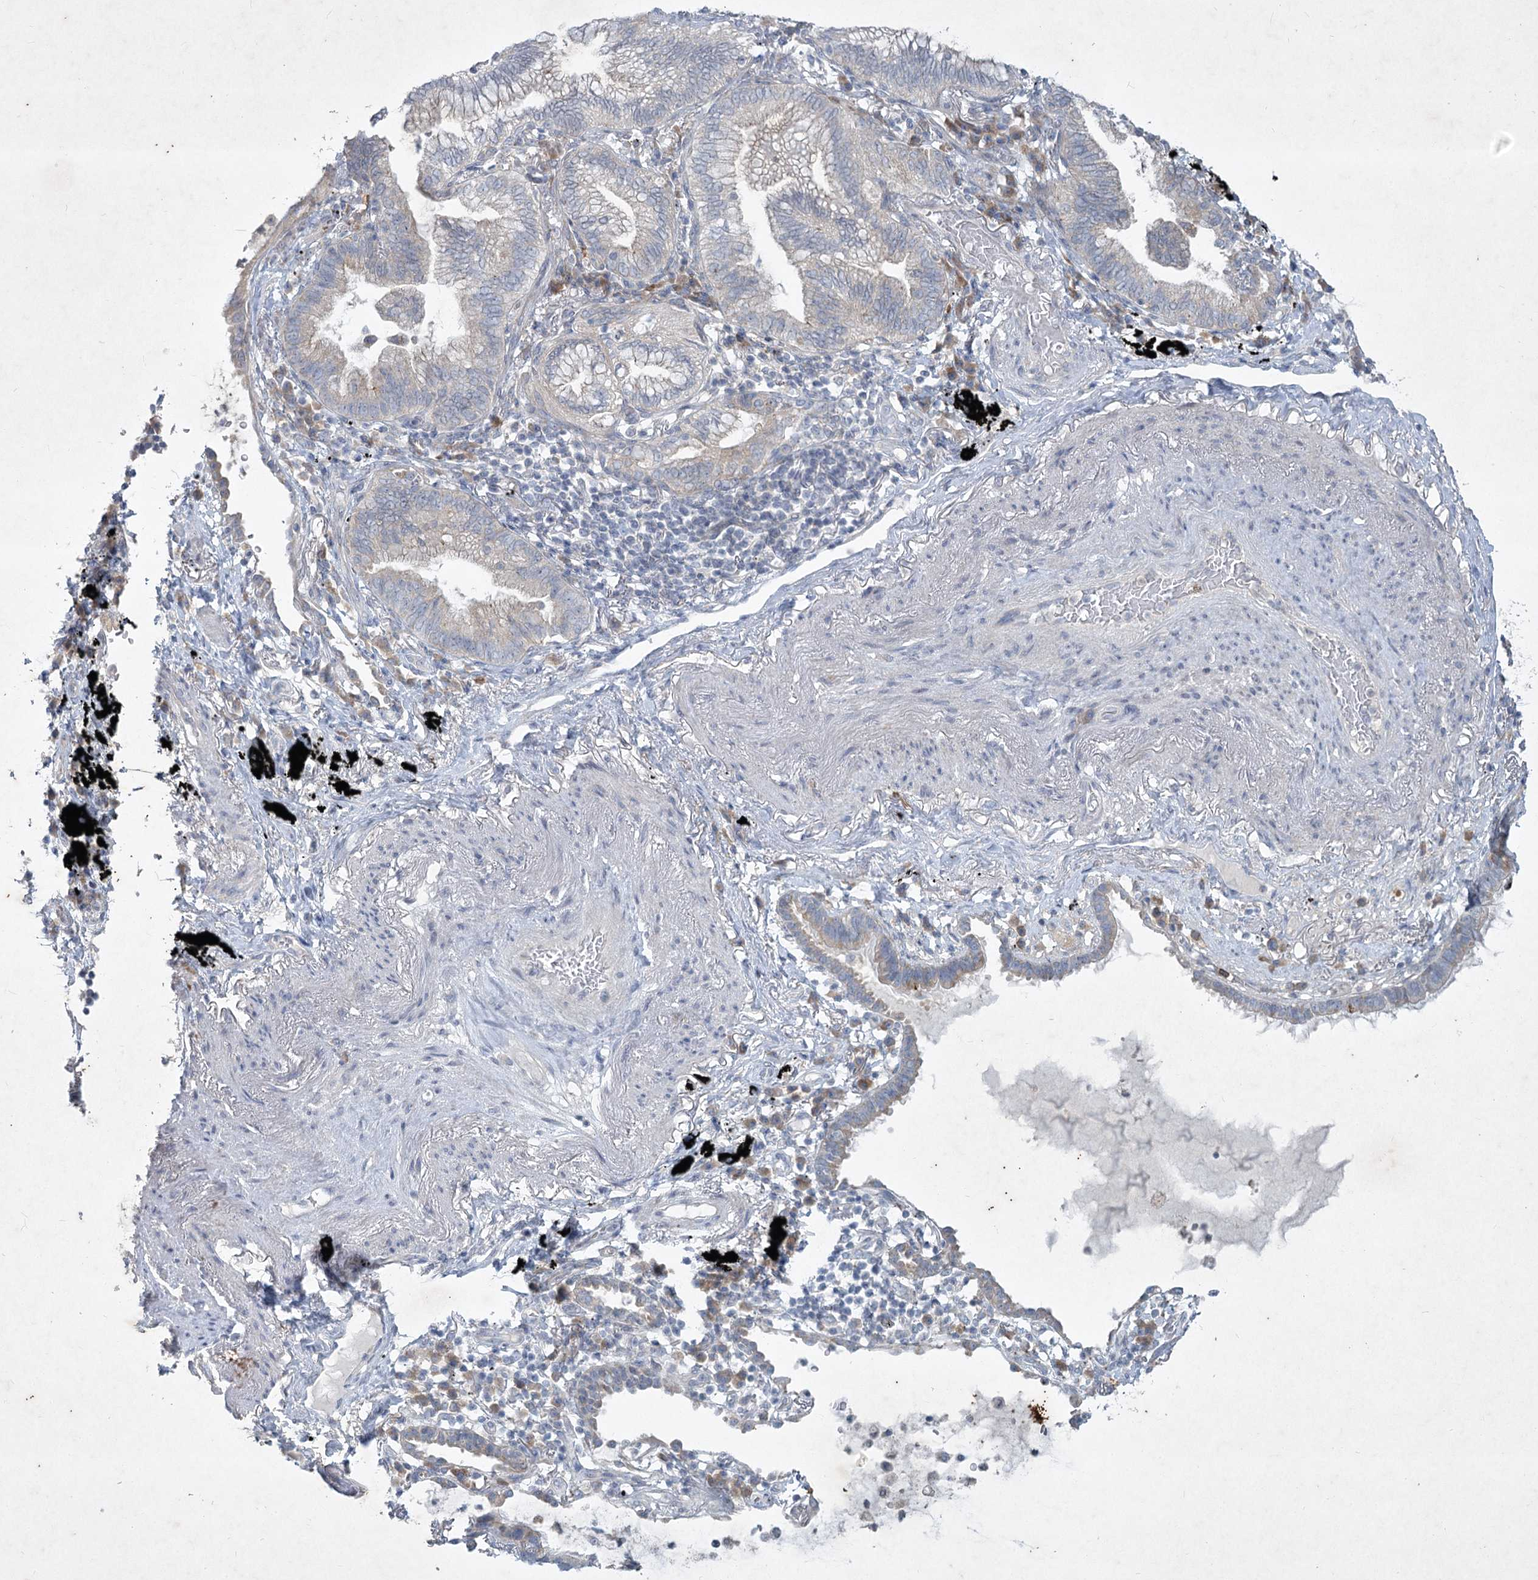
{"staining": {"intensity": "negative", "quantity": "none", "location": "none"}, "tissue": "lung cancer", "cell_type": "Tumor cells", "image_type": "cancer", "snomed": [{"axis": "morphology", "description": "Adenocarcinoma, NOS"}, {"axis": "topography", "description": "Lung"}], "caption": "Protein analysis of lung cancer (adenocarcinoma) shows no significant staining in tumor cells.", "gene": "PLA2G12A", "patient": {"sex": "female", "age": 70}}